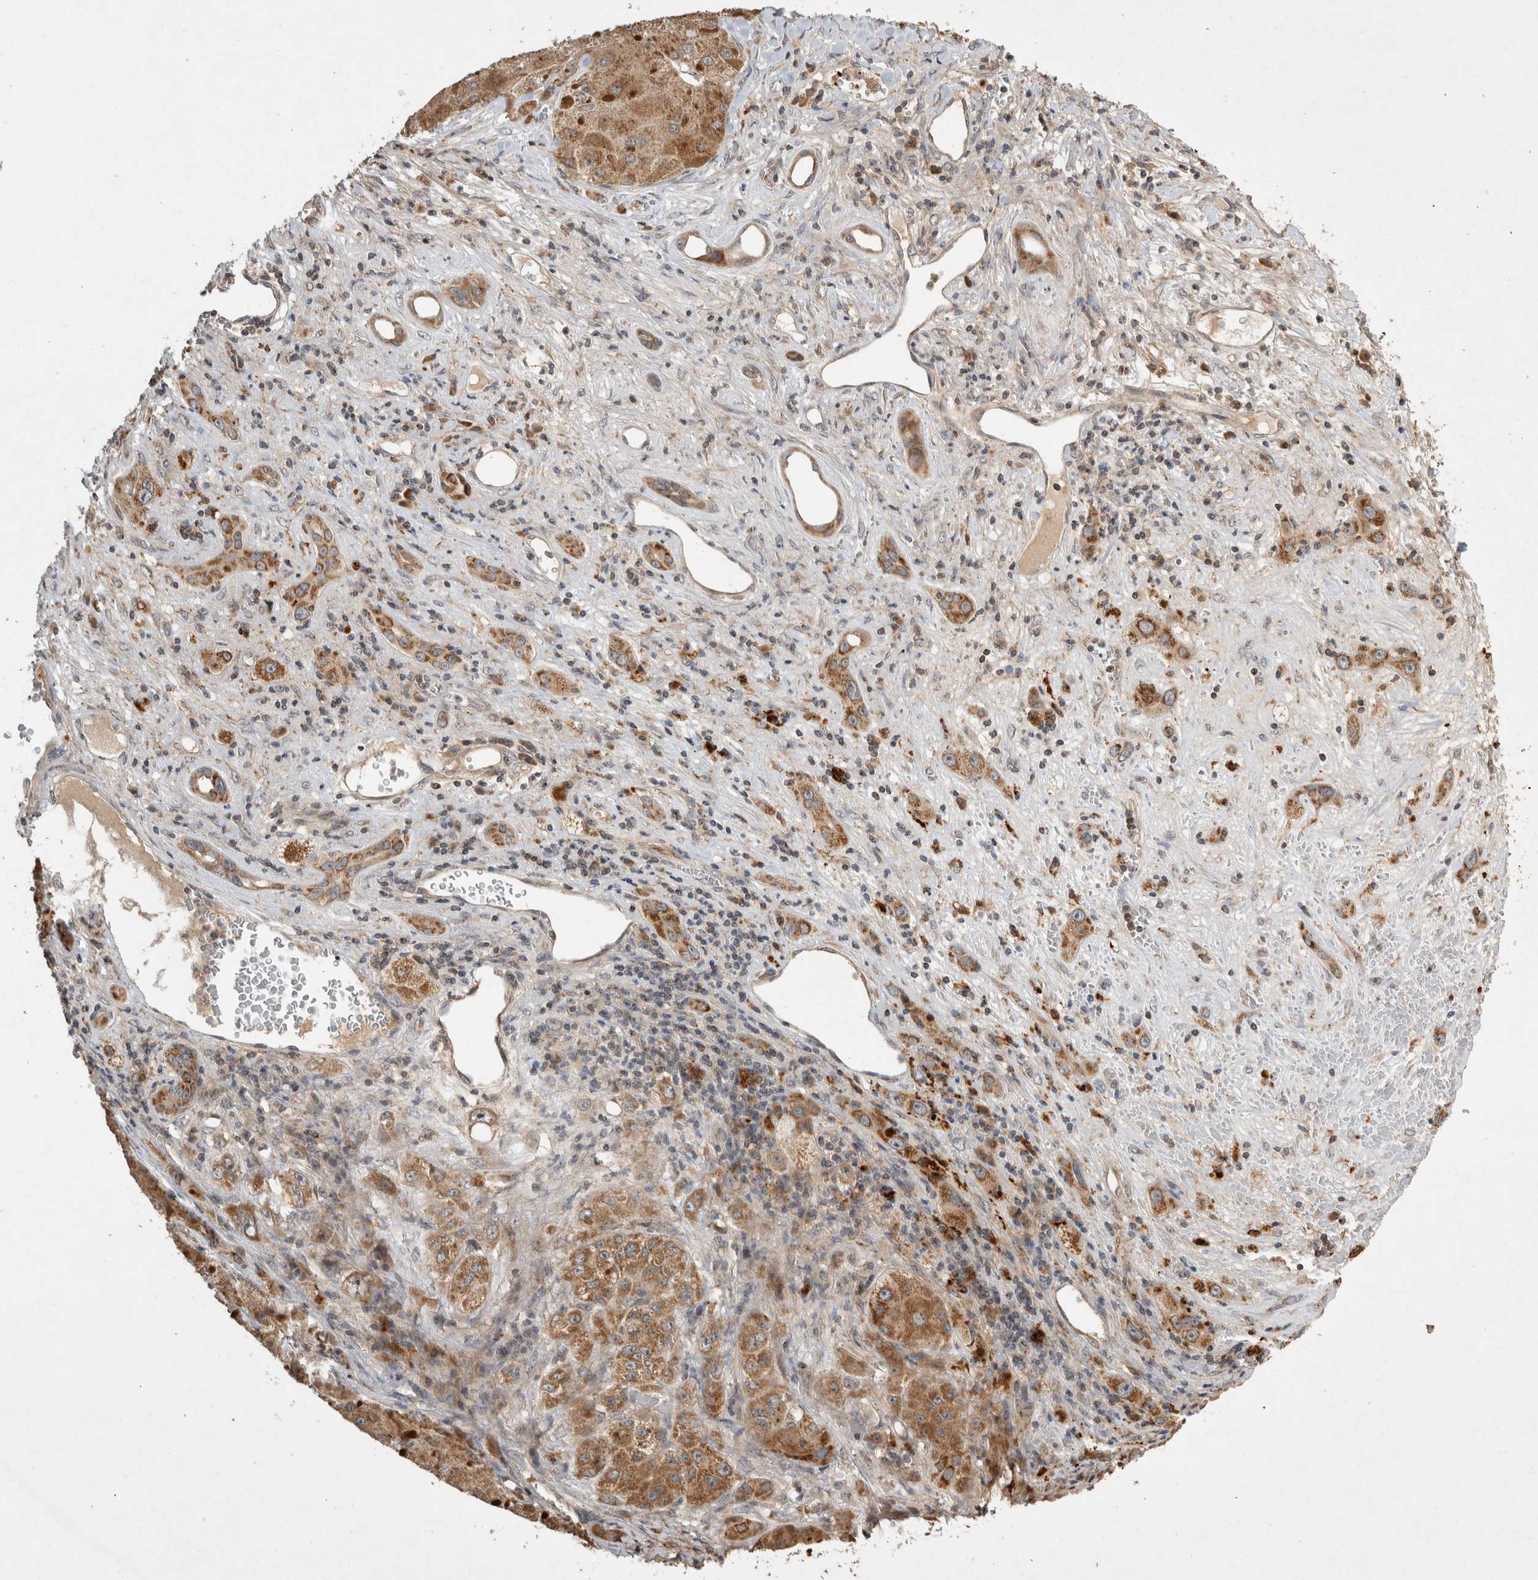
{"staining": {"intensity": "moderate", "quantity": ">75%", "location": "cytoplasmic/membranous"}, "tissue": "liver cancer", "cell_type": "Tumor cells", "image_type": "cancer", "snomed": [{"axis": "morphology", "description": "Carcinoma, Hepatocellular, NOS"}, {"axis": "topography", "description": "Liver"}], "caption": "There is medium levels of moderate cytoplasmic/membranous positivity in tumor cells of liver cancer, as demonstrated by immunohistochemical staining (brown color).", "gene": "SERAC1", "patient": {"sex": "female", "age": 73}}